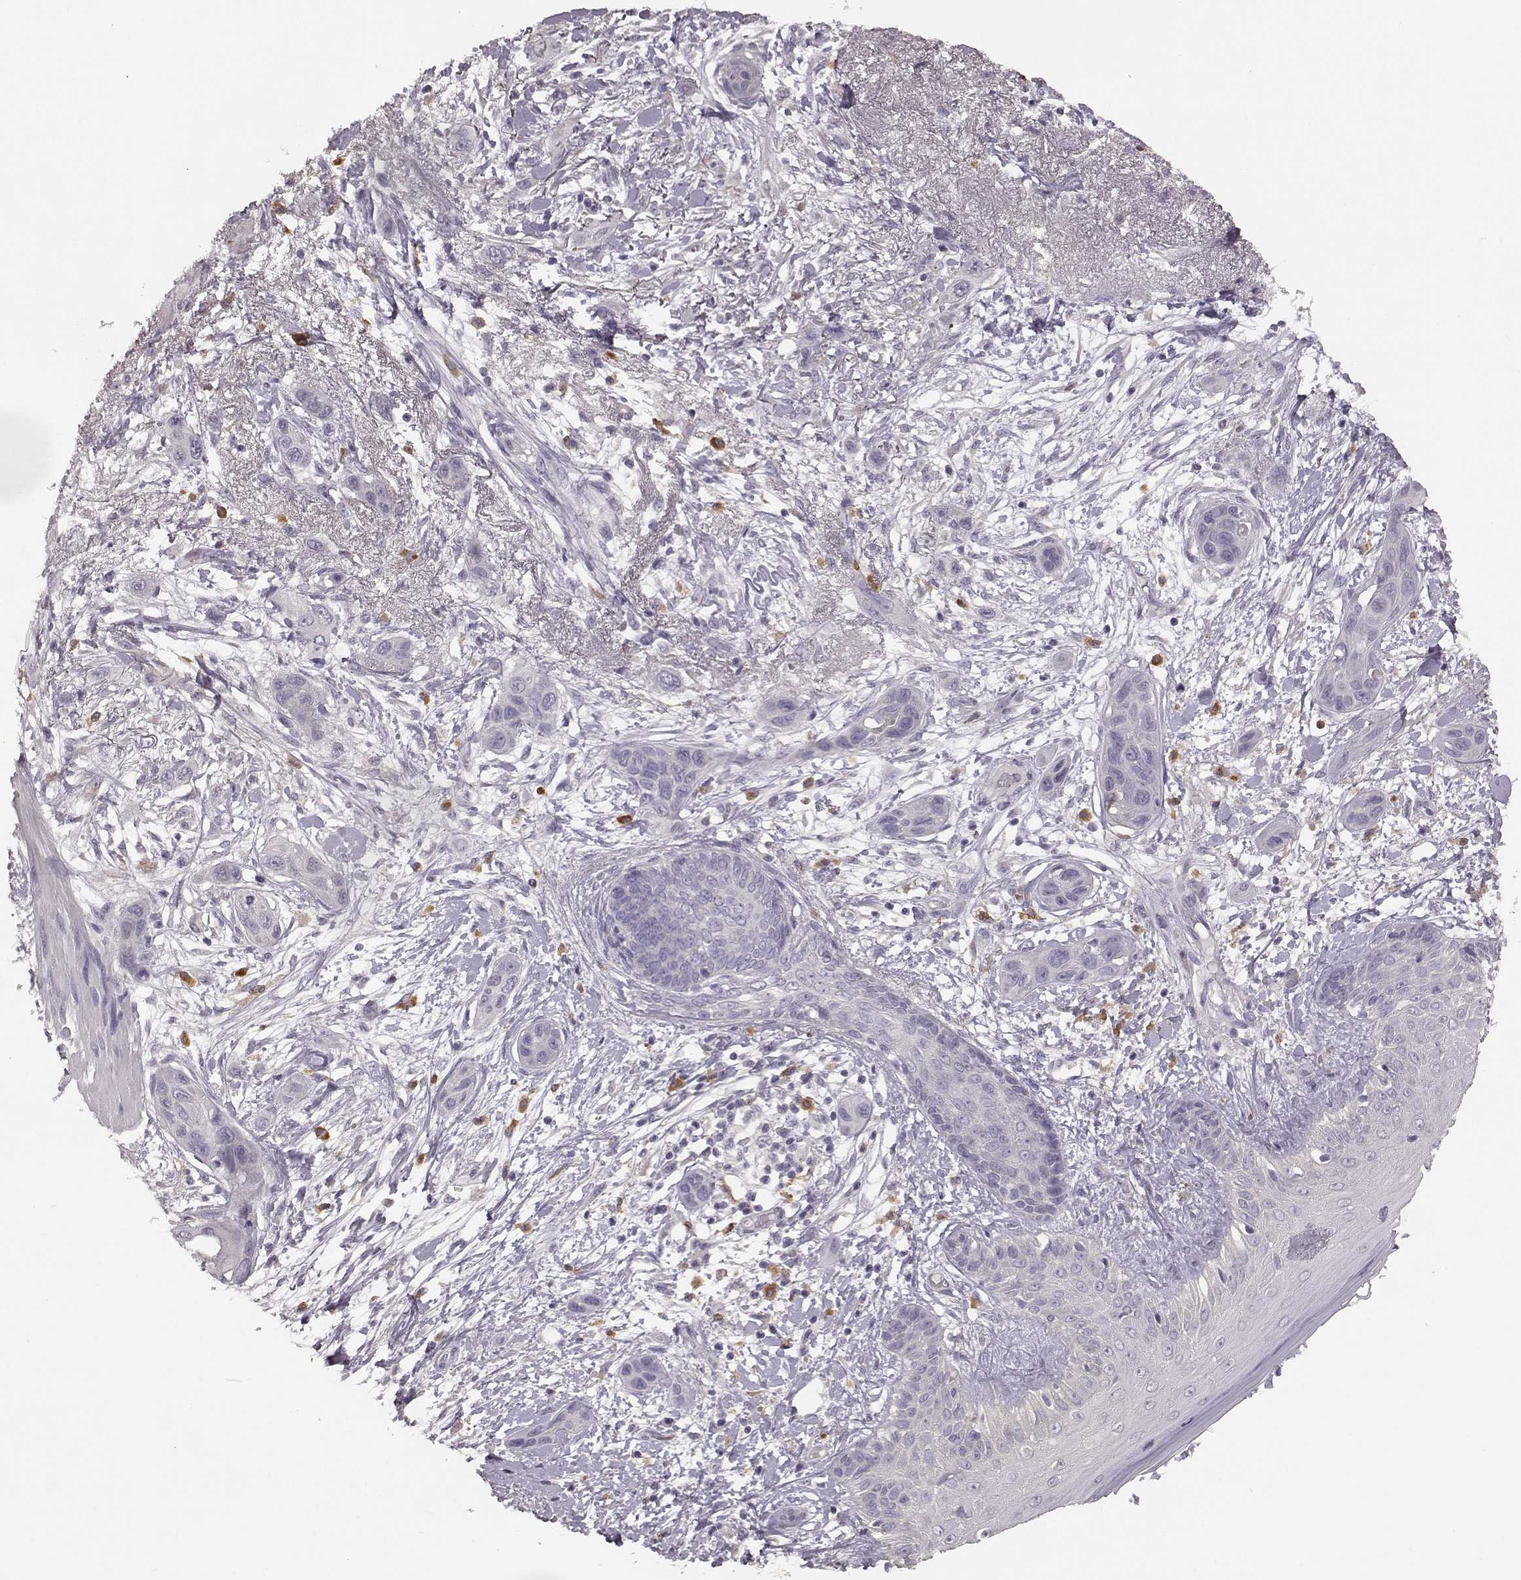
{"staining": {"intensity": "negative", "quantity": "none", "location": "none"}, "tissue": "skin cancer", "cell_type": "Tumor cells", "image_type": "cancer", "snomed": [{"axis": "morphology", "description": "Squamous cell carcinoma, NOS"}, {"axis": "topography", "description": "Skin"}], "caption": "There is no significant positivity in tumor cells of skin cancer. (Stains: DAB (3,3'-diaminobenzidine) immunohistochemistry with hematoxylin counter stain, Microscopy: brightfield microscopy at high magnification).", "gene": "GHR", "patient": {"sex": "male", "age": 79}}